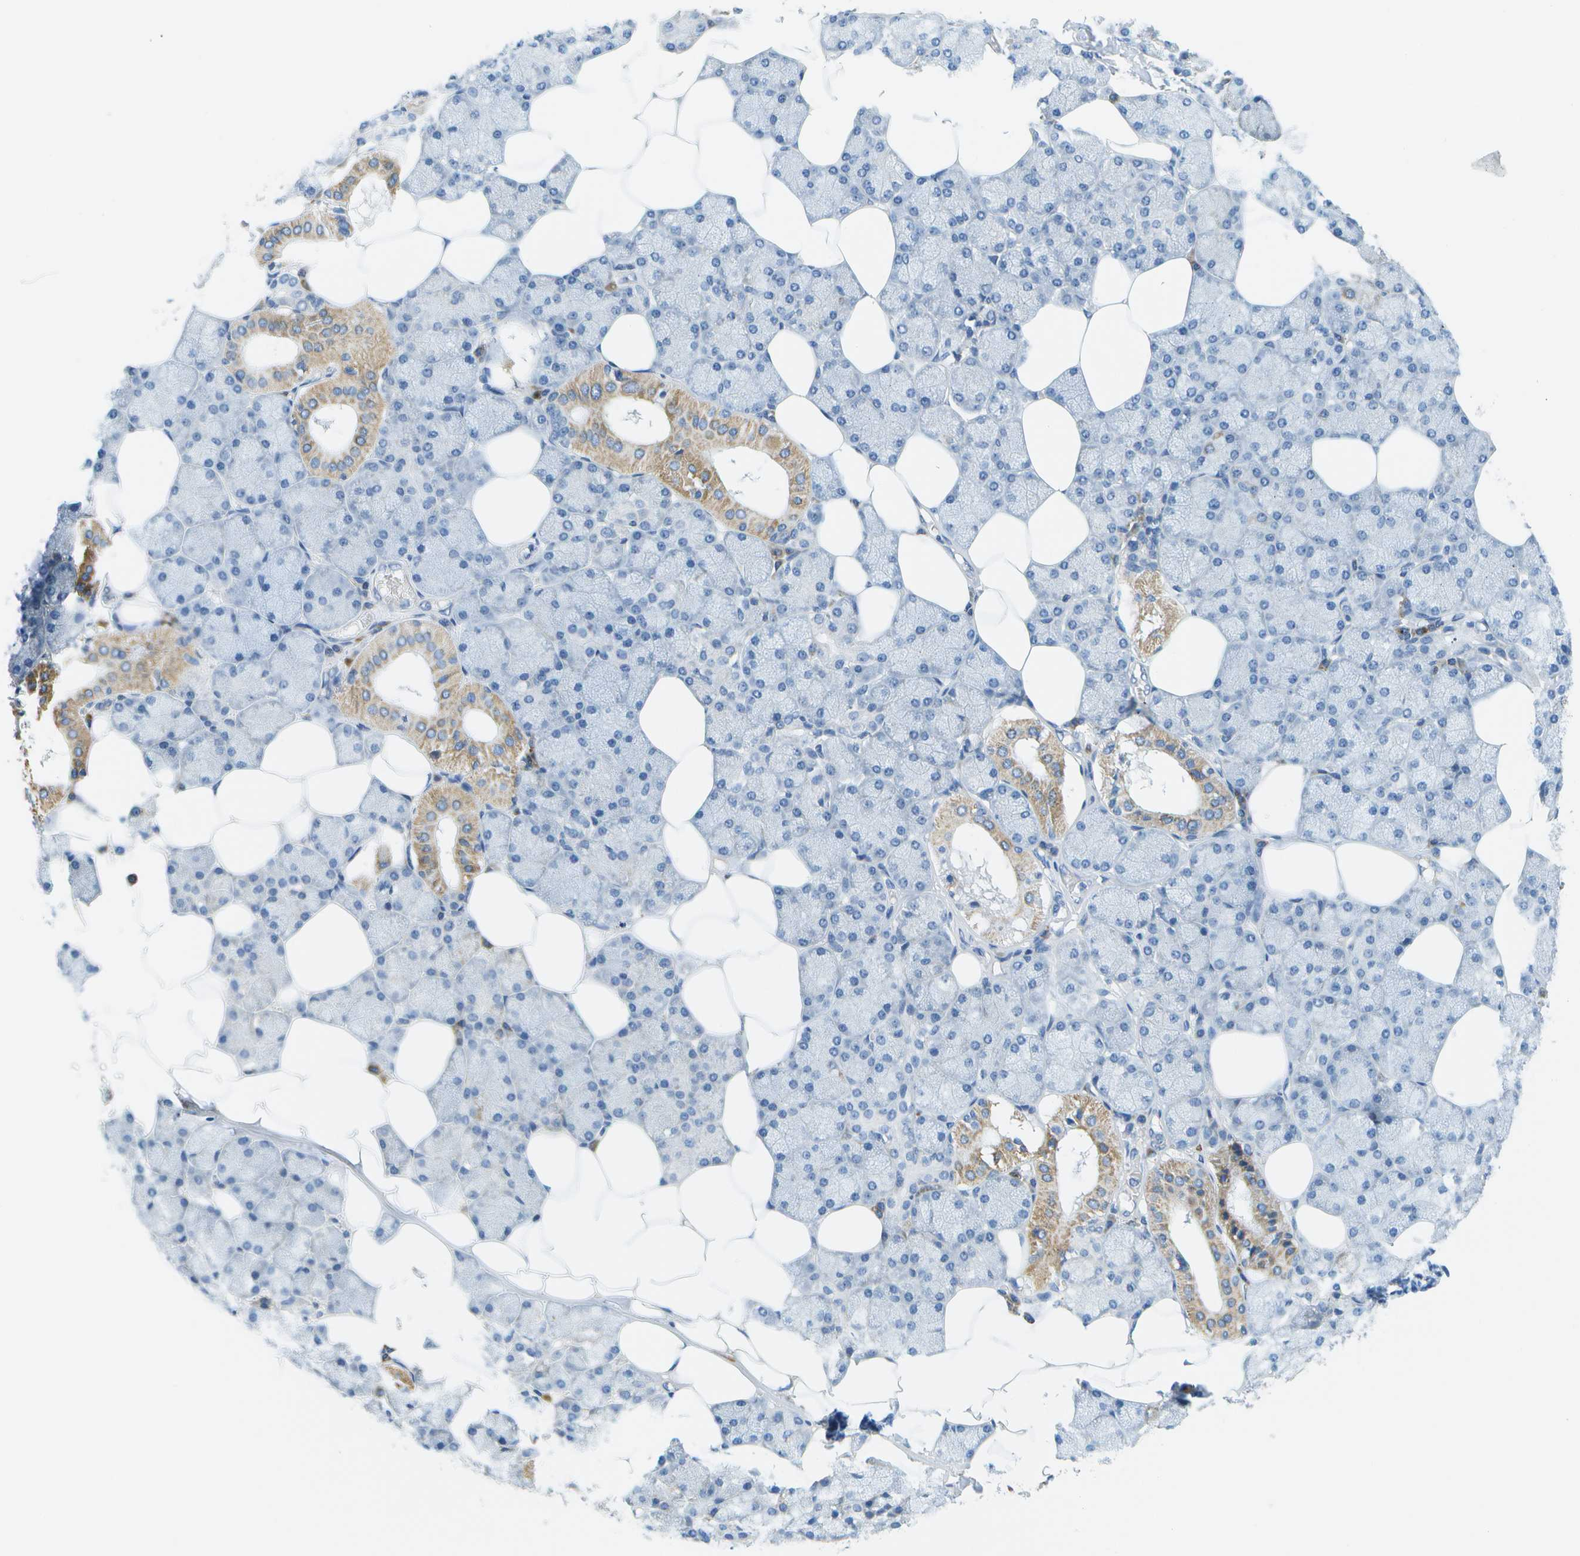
{"staining": {"intensity": "moderate", "quantity": "<25%", "location": "cytoplasmic/membranous"}, "tissue": "salivary gland", "cell_type": "Glandular cells", "image_type": "normal", "snomed": [{"axis": "morphology", "description": "Normal tissue, NOS"}, {"axis": "topography", "description": "Salivary gland"}], "caption": "A brown stain highlights moderate cytoplasmic/membranous expression of a protein in glandular cells of benign human salivary gland. The staining was performed using DAB, with brown indicating positive protein expression. Nuclei are stained blue with hematoxylin.", "gene": "PTGIS", "patient": {"sex": "male", "age": 62}}